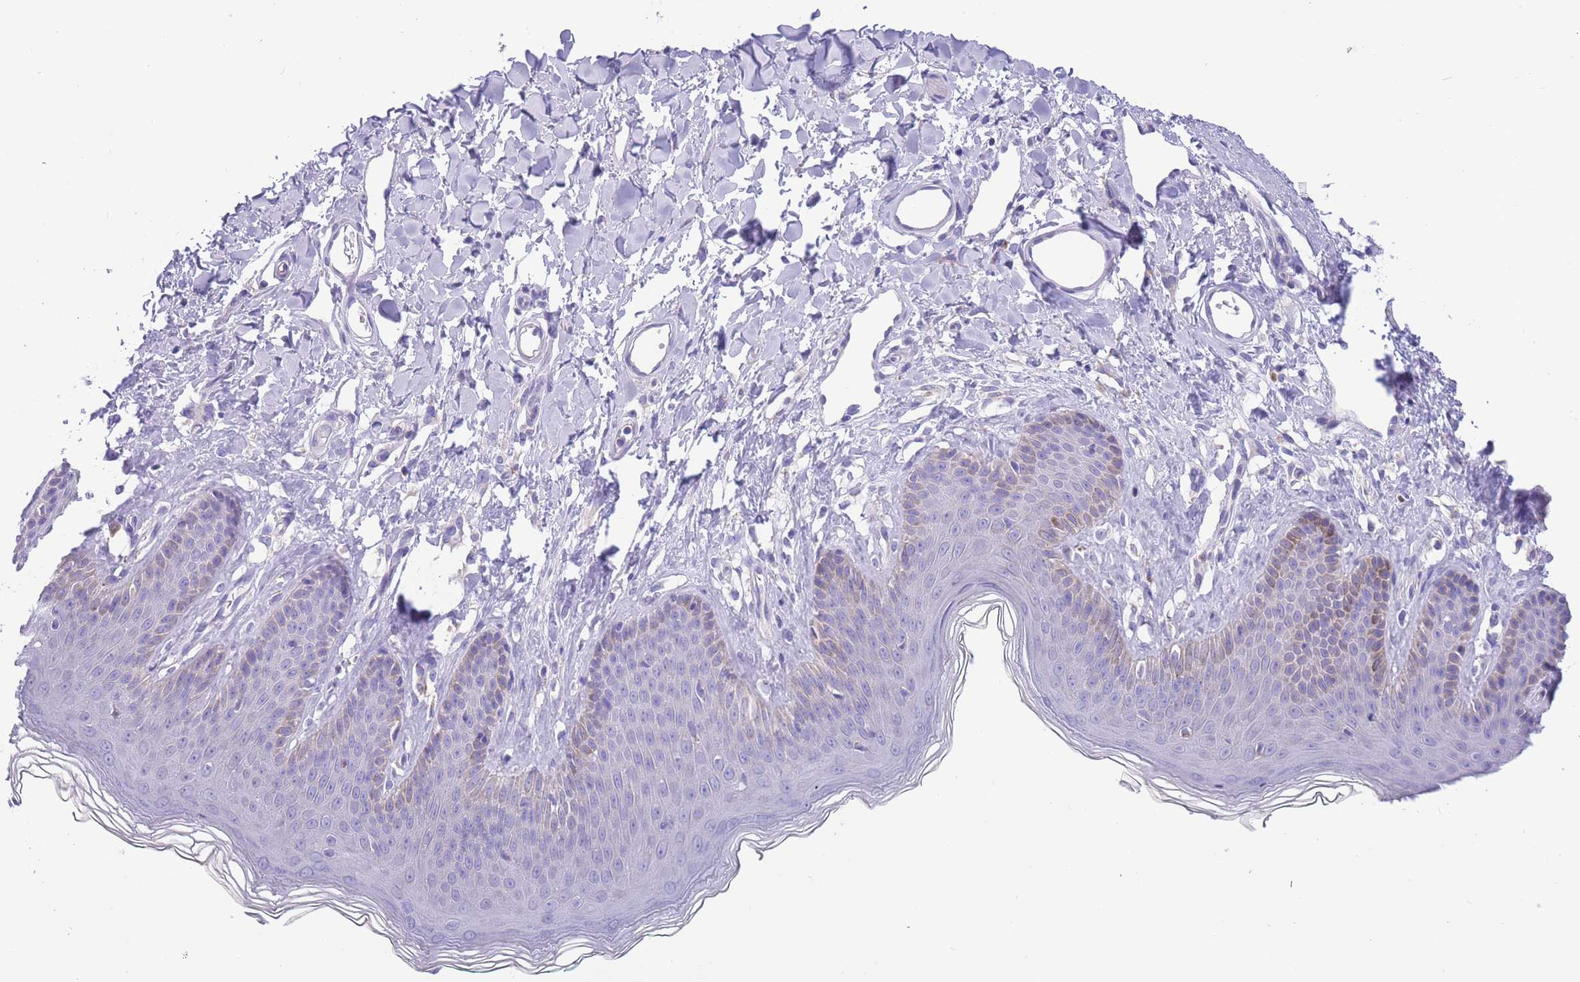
{"staining": {"intensity": "weak", "quantity": "<25%", "location": "cytoplasmic/membranous"}, "tissue": "skin", "cell_type": "Epidermal cells", "image_type": "normal", "snomed": [{"axis": "morphology", "description": "Normal tissue, NOS"}, {"axis": "morphology", "description": "Squamous cell carcinoma, NOS"}, {"axis": "topography", "description": "Vulva"}], "caption": "Epidermal cells show no significant protein expression in unremarkable skin. (DAB (3,3'-diaminobenzidine) IHC visualized using brightfield microscopy, high magnification).", "gene": "INTS2", "patient": {"sex": "female", "age": 85}}